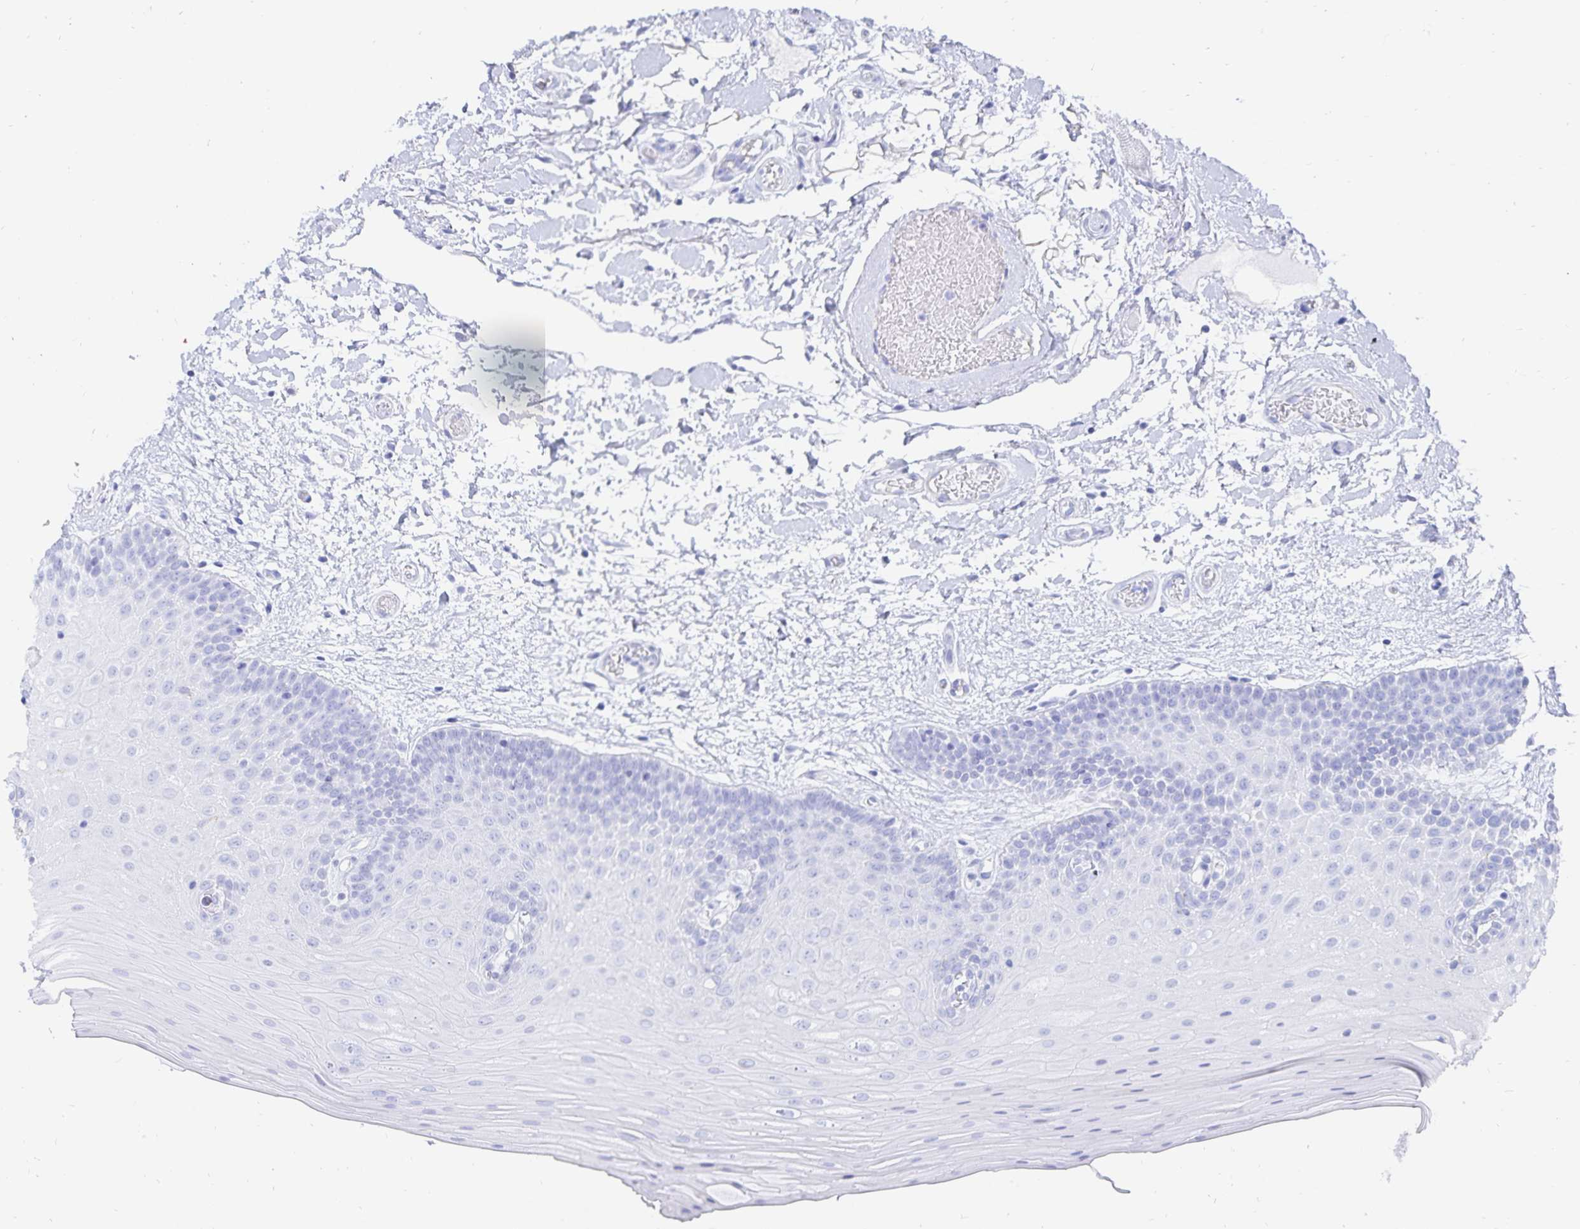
{"staining": {"intensity": "negative", "quantity": "none", "location": "none"}, "tissue": "oral mucosa", "cell_type": "Squamous epithelial cells", "image_type": "normal", "snomed": [{"axis": "morphology", "description": "Normal tissue, NOS"}, {"axis": "morphology", "description": "Squamous cell carcinoma, NOS"}, {"axis": "topography", "description": "Oral tissue"}, {"axis": "topography", "description": "Tounge, NOS"}, {"axis": "topography", "description": "Head-Neck"}], "caption": "The histopathology image reveals no staining of squamous epithelial cells in unremarkable oral mucosa.", "gene": "INSL5", "patient": {"sex": "male", "age": 62}}